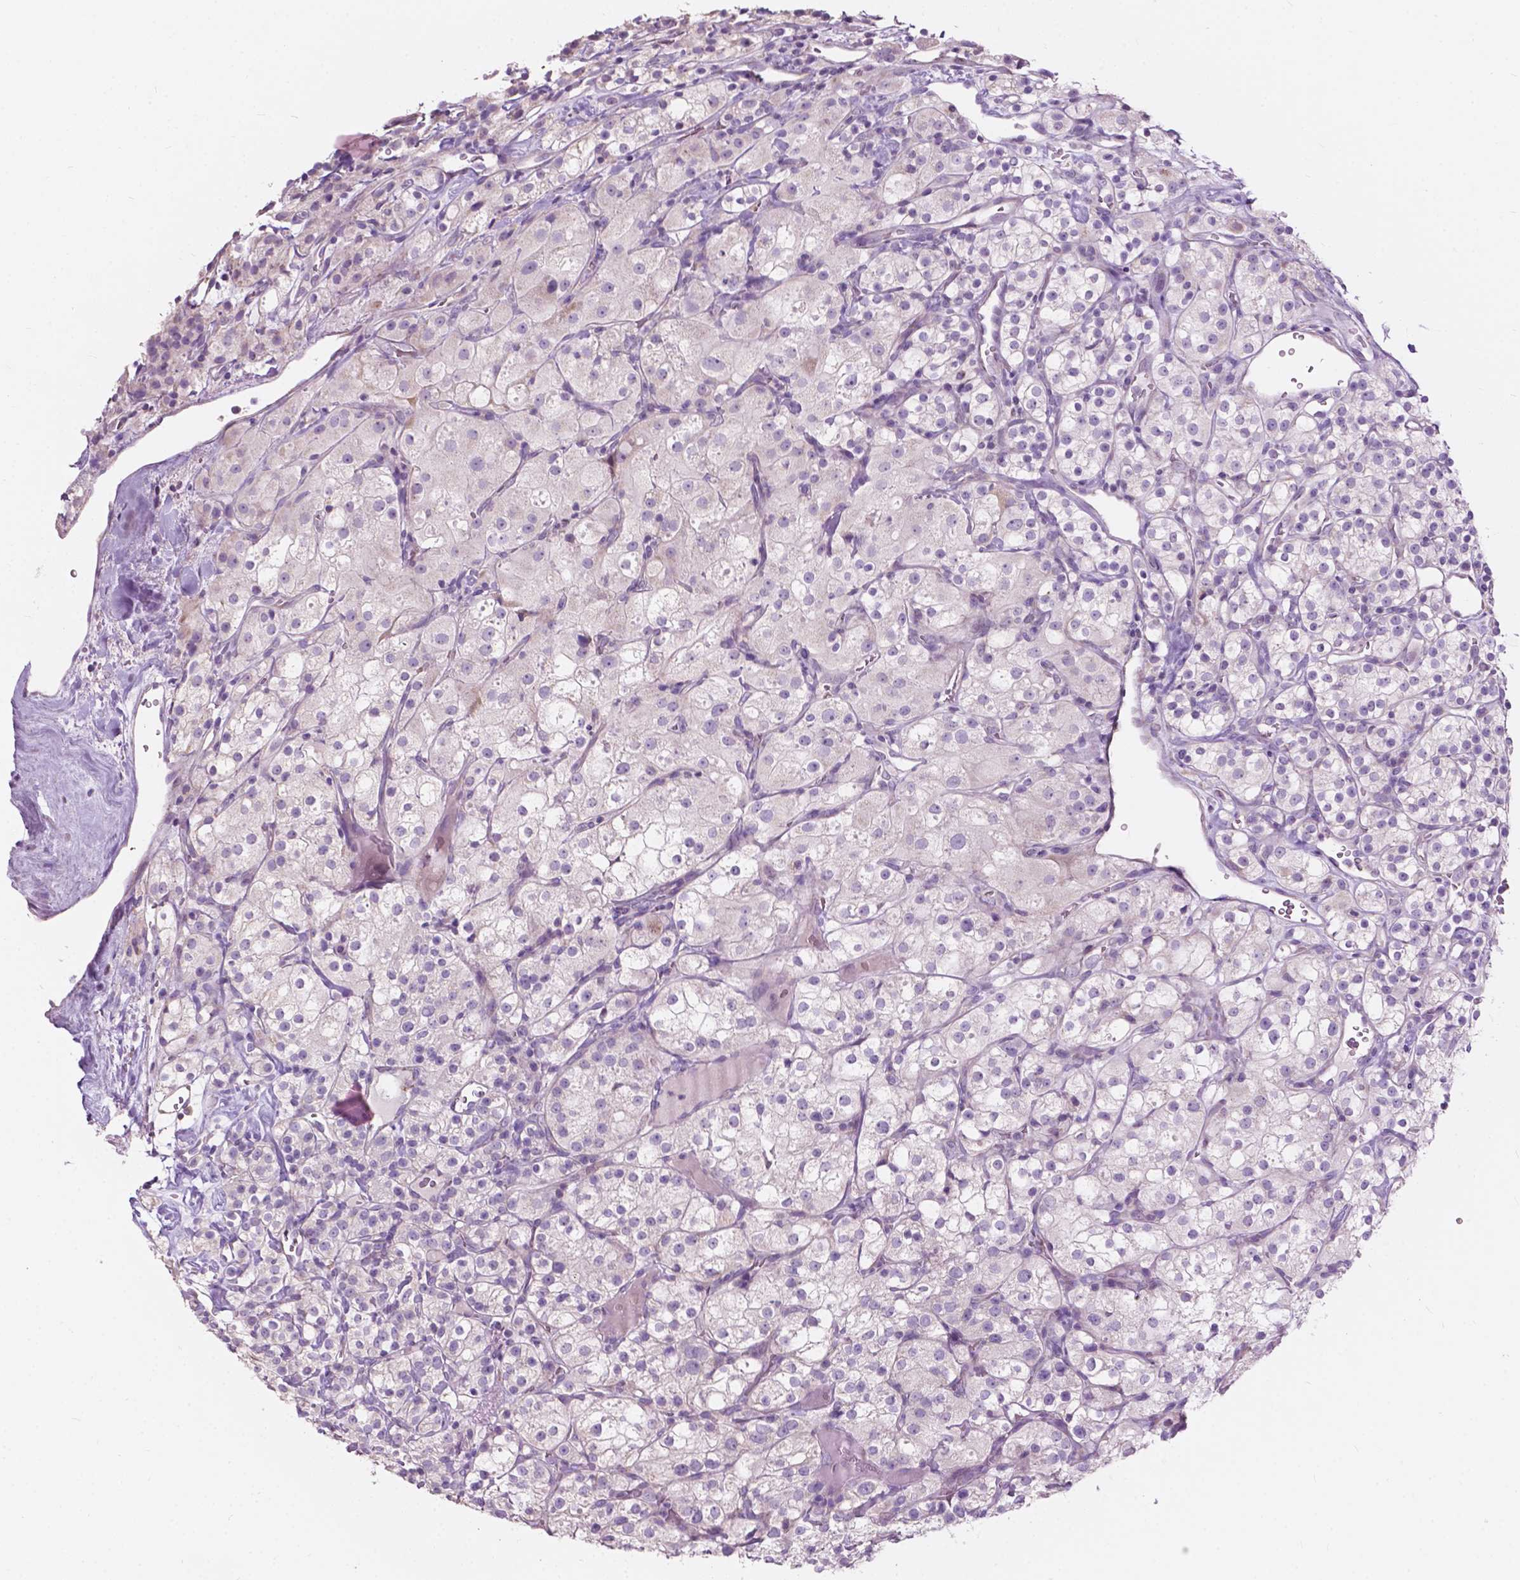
{"staining": {"intensity": "negative", "quantity": "none", "location": "none"}, "tissue": "renal cancer", "cell_type": "Tumor cells", "image_type": "cancer", "snomed": [{"axis": "morphology", "description": "Adenocarcinoma, NOS"}, {"axis": "topography", "description": "Kidney"}], "caption": "Renal adenocarcinoma stained for a protein using immunohistochemistry (IHC) reveals no staining tumor cells.", "gene": "NDUFS1", "patient": {"sex": "male", "age": 77}}